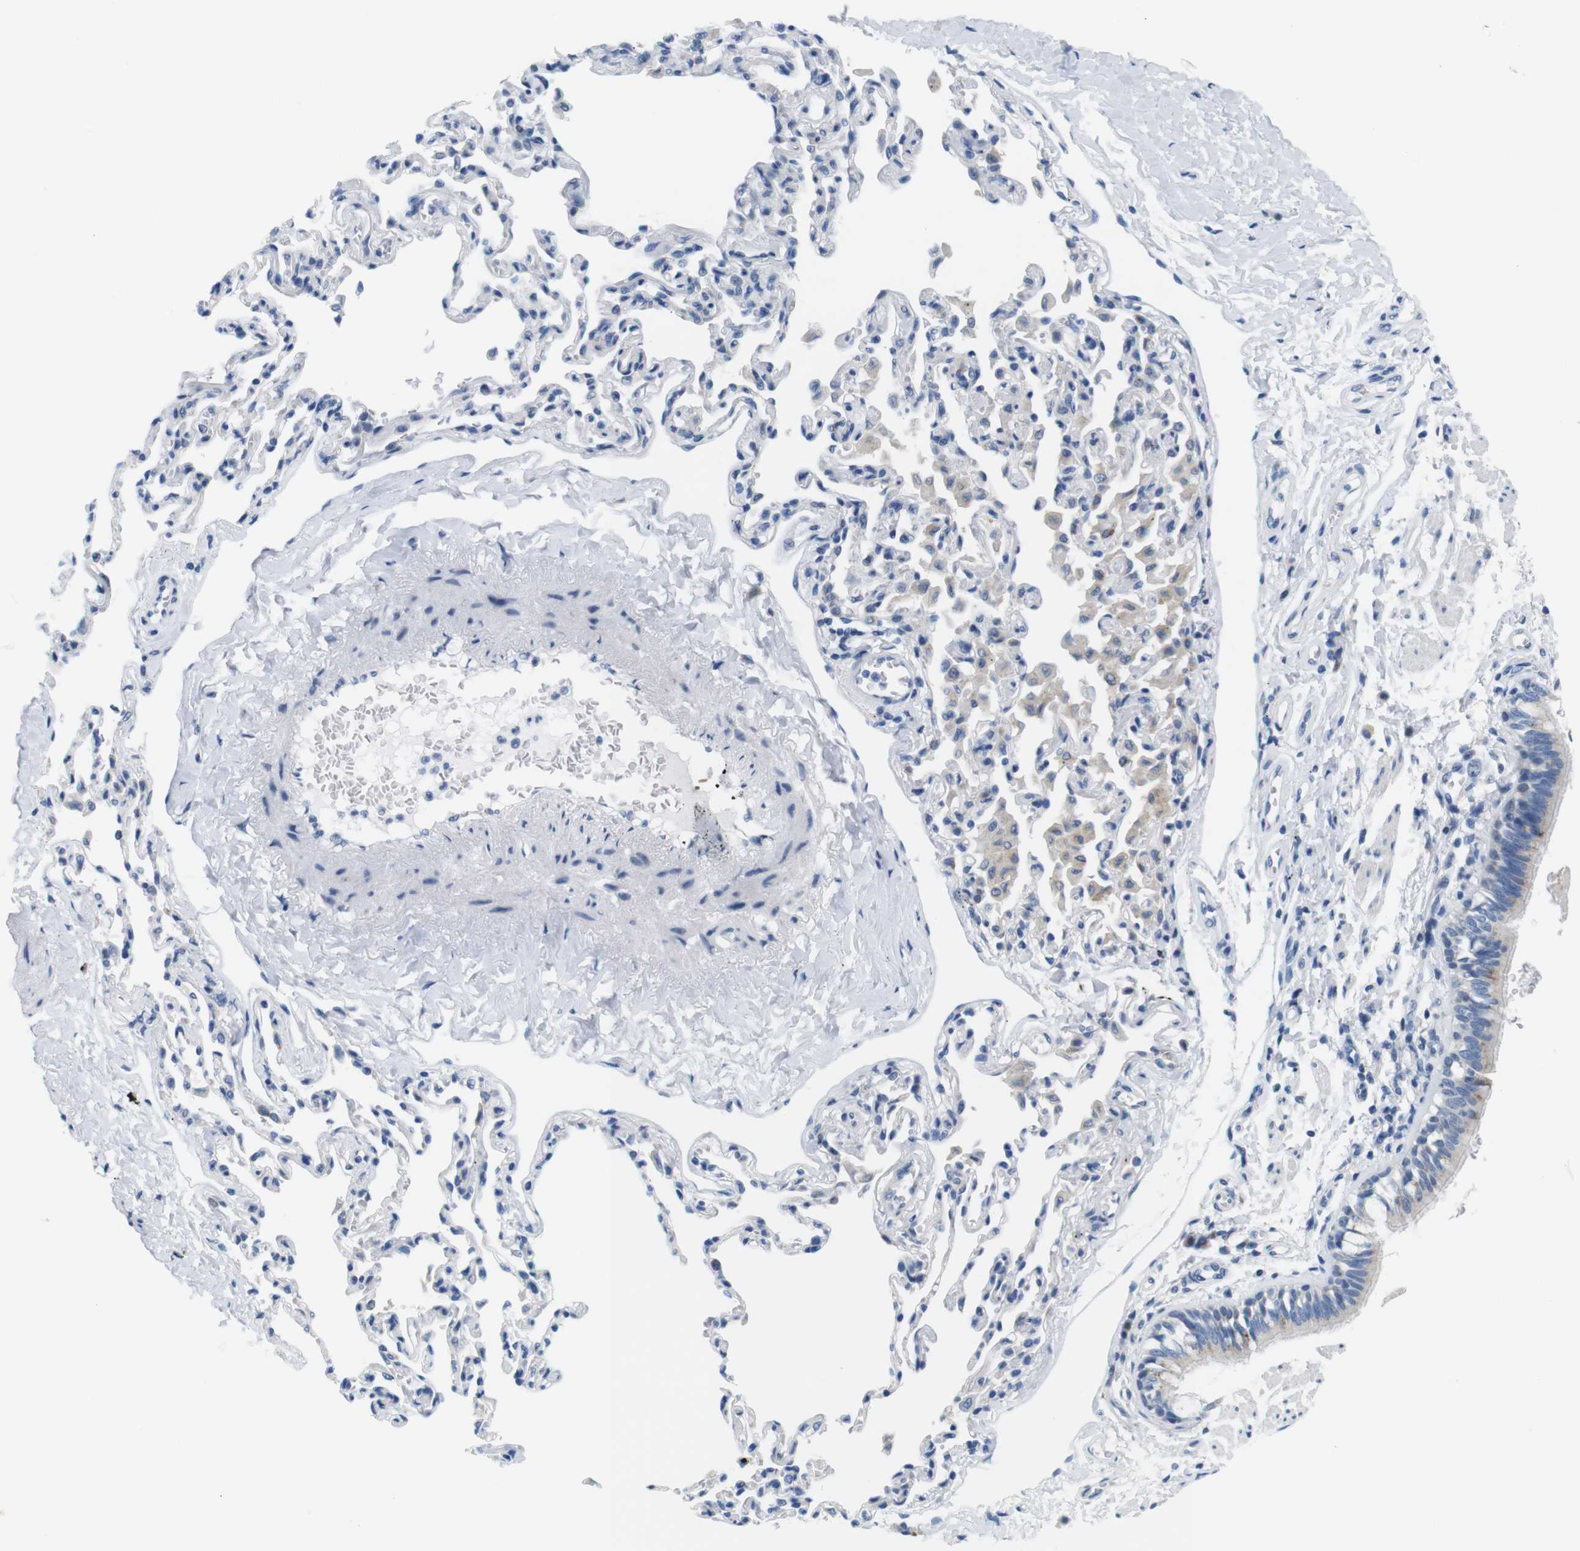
{"staining": {"intensity": "moderate", "quantity": "25%-75%", "location": "cytoplasmic/membranous"}, "tissue": "bronchus", "cell_type": "Respiratory epithelial cells", "image_type": "normal", "snomed": [{"axis": "morphology", "description": "Normal tissue, NOS"}, {"axis": "topography", "description": "Bronchus"}, {"axis": "topography", "description": "Lung"}], "caption": "Protein staining demonstrates moderate cytoplasmic/membranous expression in about 25%-75% of respiratory epithelial cells in normal bronchus.", "gene": "GOLGA2", "patient": {"sex": "male", "age": 64}}